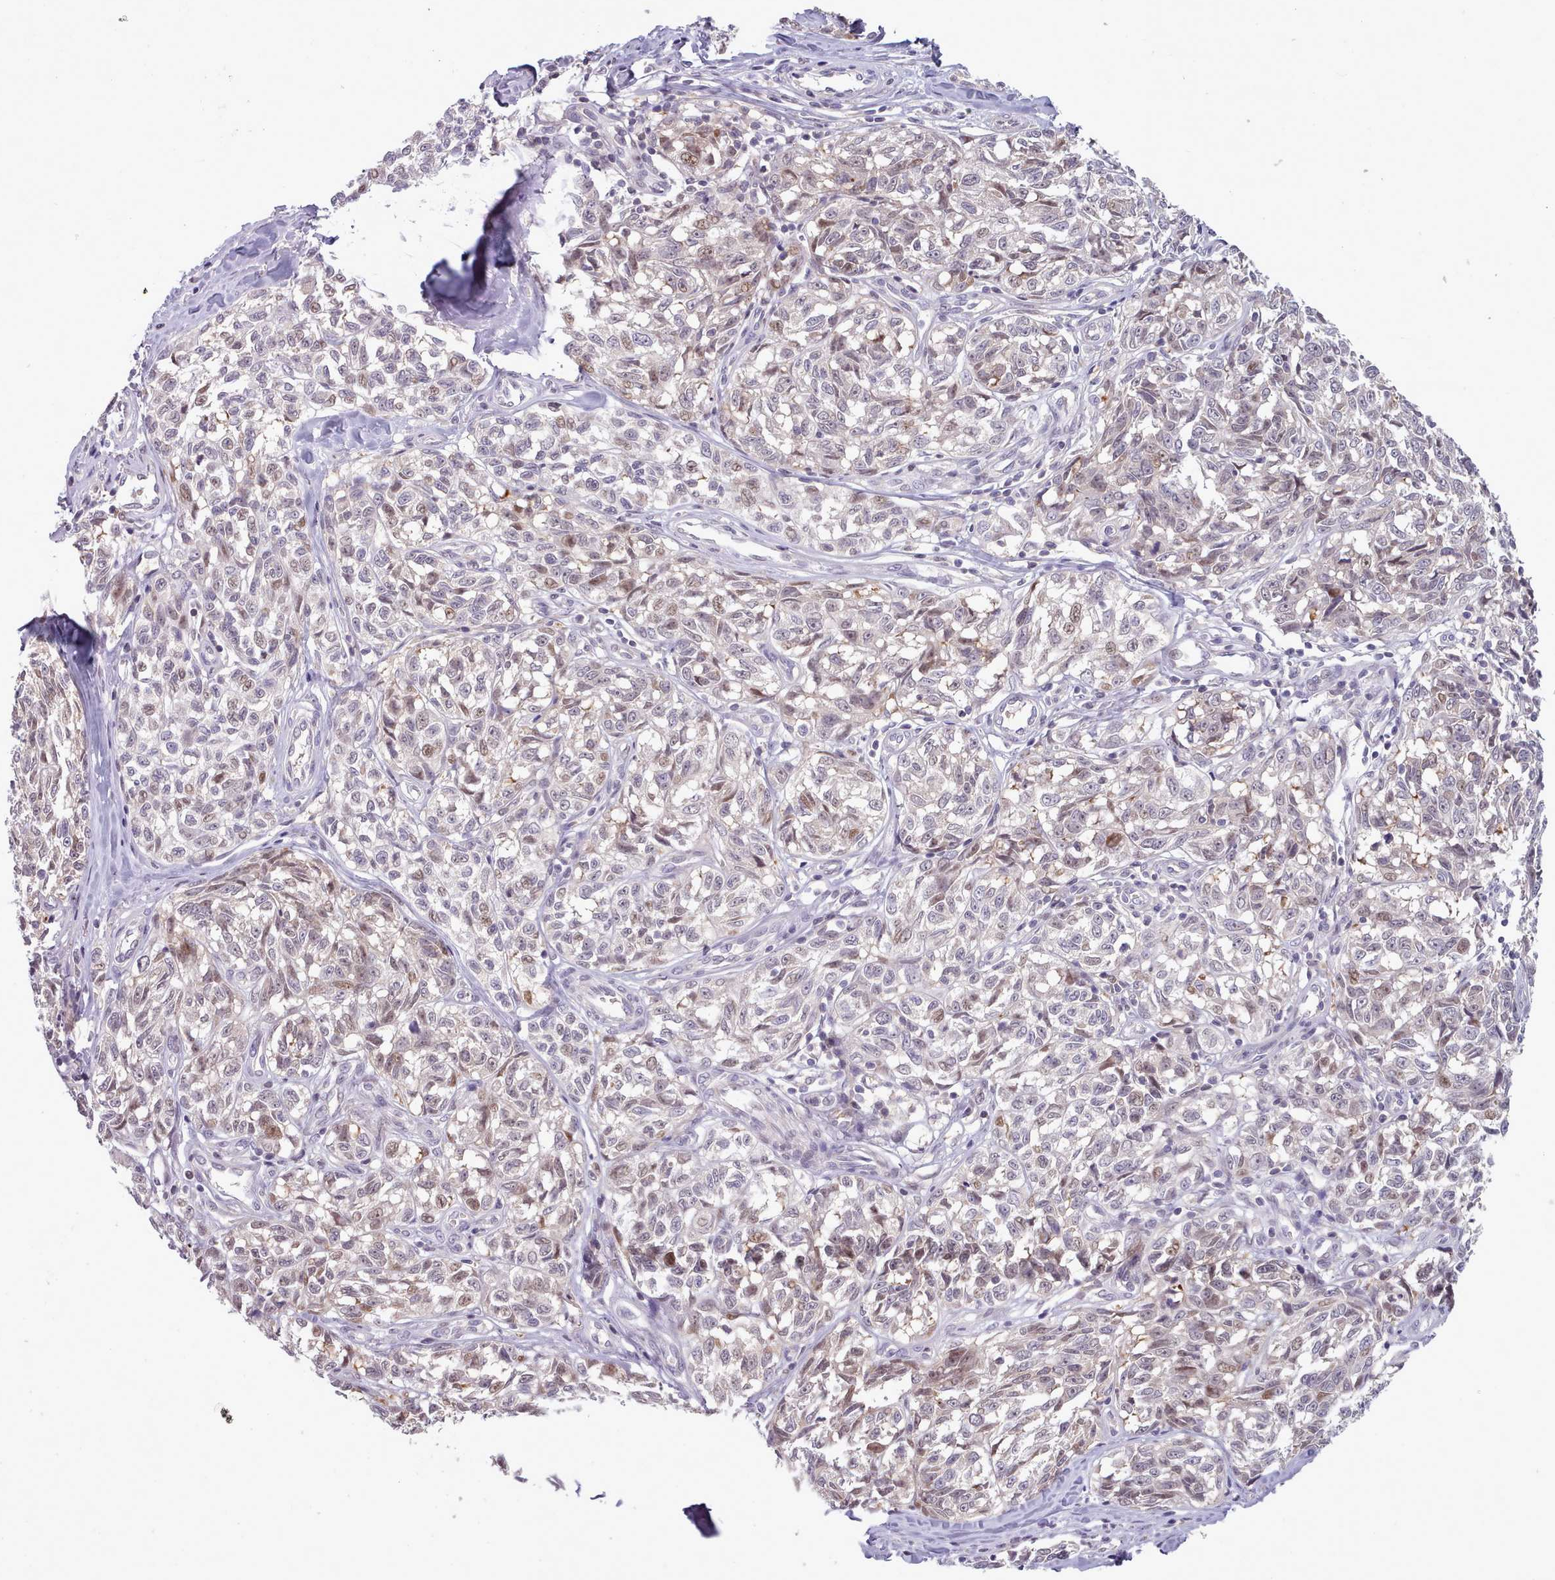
{"staining": {"intensity": "weak", "quantity": "<25%", "location": "cytoplasmic/membranous,nuclear"}, "tissue": "melanoma", "cell_type": "Tumor cells", "image_type": "cancer", "snomed": [{"axis": "morphology", "description": "Normal tissue, NOS"}, {"axis": "morphology", "description": "Malignant melanoma, NOS"}, {"axis": "topography", "description": "Skin"}], "caption": "Micrograph shows no protein expression in tumor cells of melanoma tissue. (Immunohistochemistry (ihc), brightfield microscopy, high magnification).", "gene": "CLNS1A", "patient": {"sex": "female", "age": 64}}